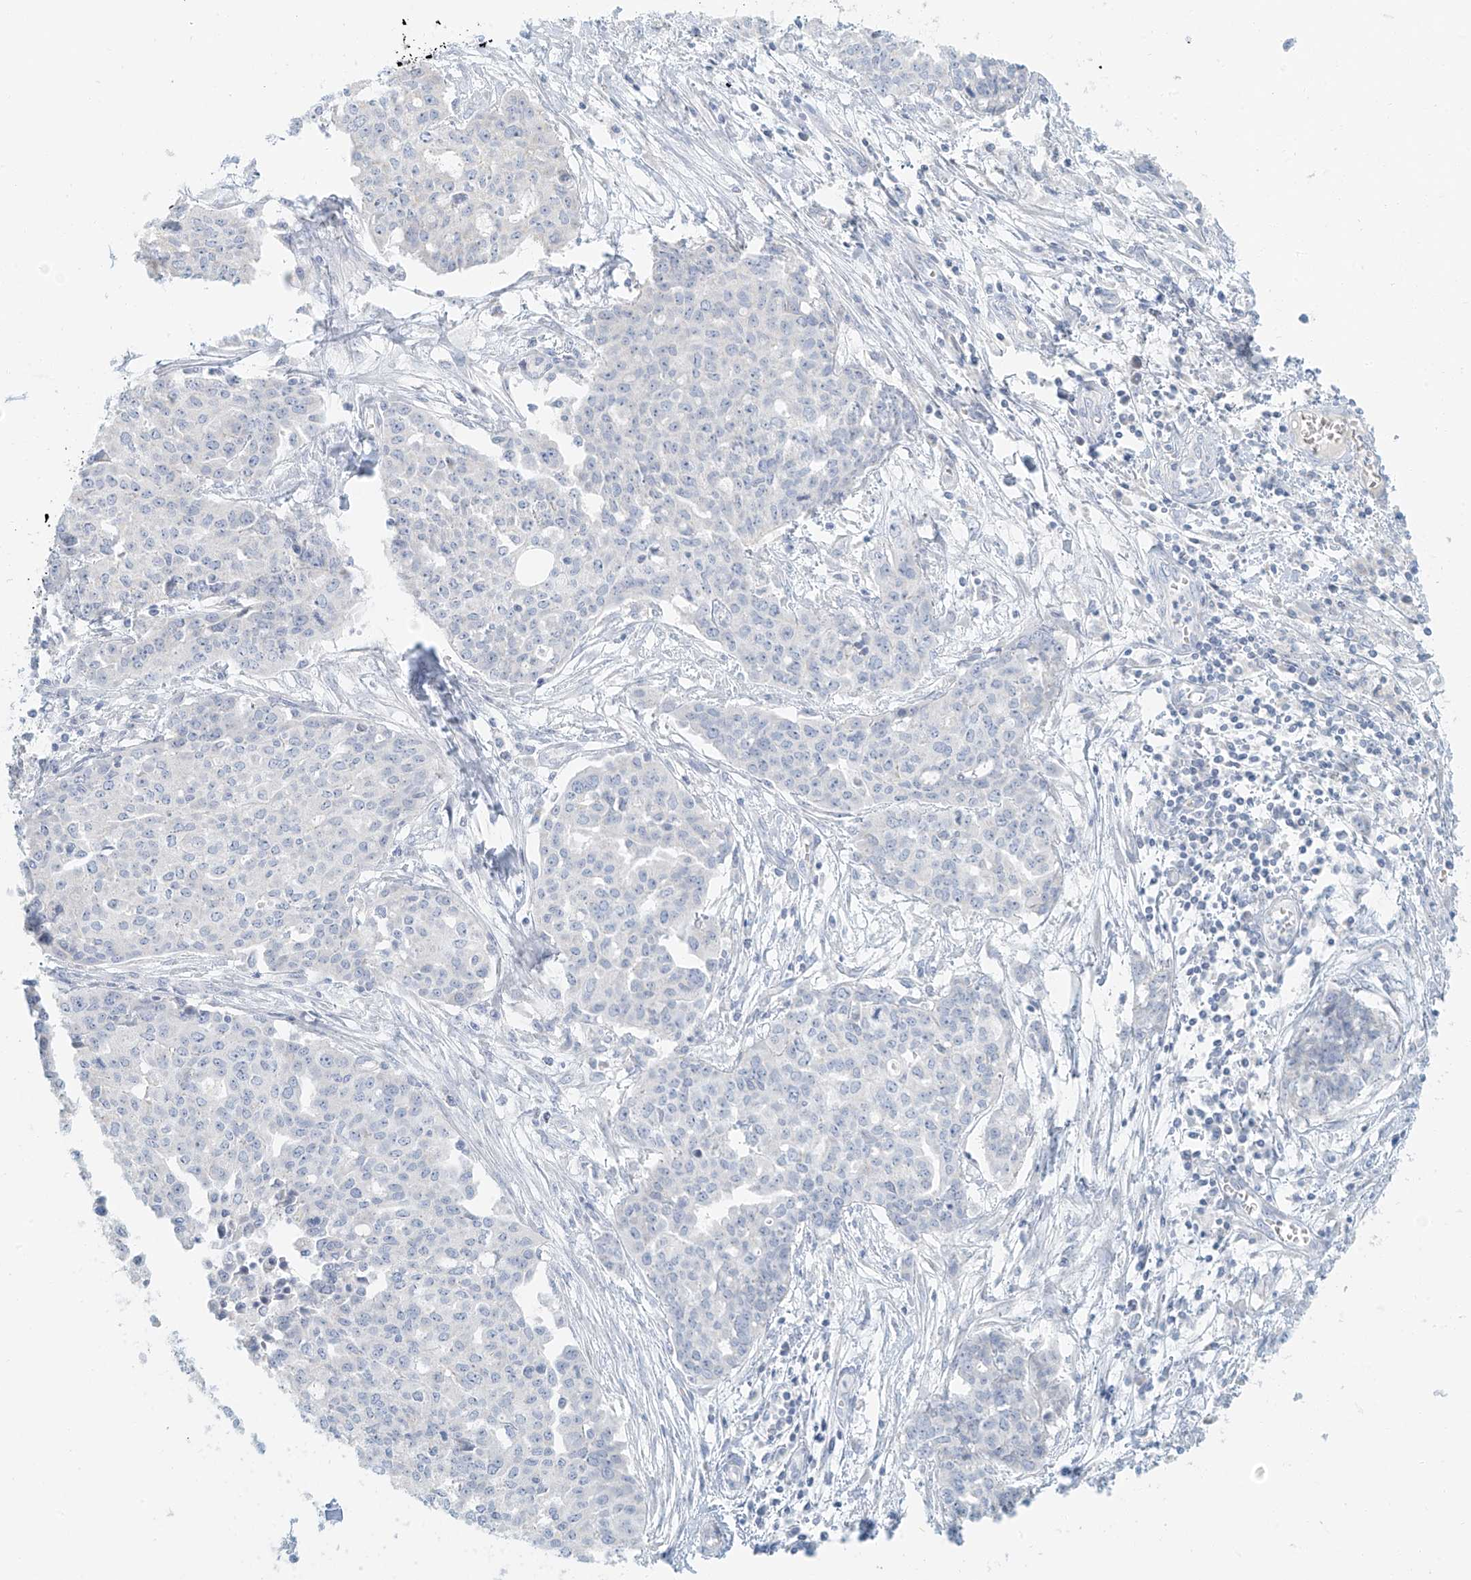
{"staining": {"intensity": "negative", "quantity": "none", "location": "none"}, "tissue": "ovarian cancer", "cell_type": "Tumor cells", "image_type": "cancer", "snomed": [{"axis": "morphology", "description": "Cystadenocarcinoma, serous, NOS"}, {"axis": "topography", "description": "Soft tissue"}, {"axis": "topography", "description": "Ovary"}], "caption": "Immunohistochemistry photomicrograph of human serous cystadenocarcinoma (ovarian) stained for a protein (brown), which exhibits no expression in tumor cells.", "gene": "PGC", "patient": {"sex": "female", "age": 57}}